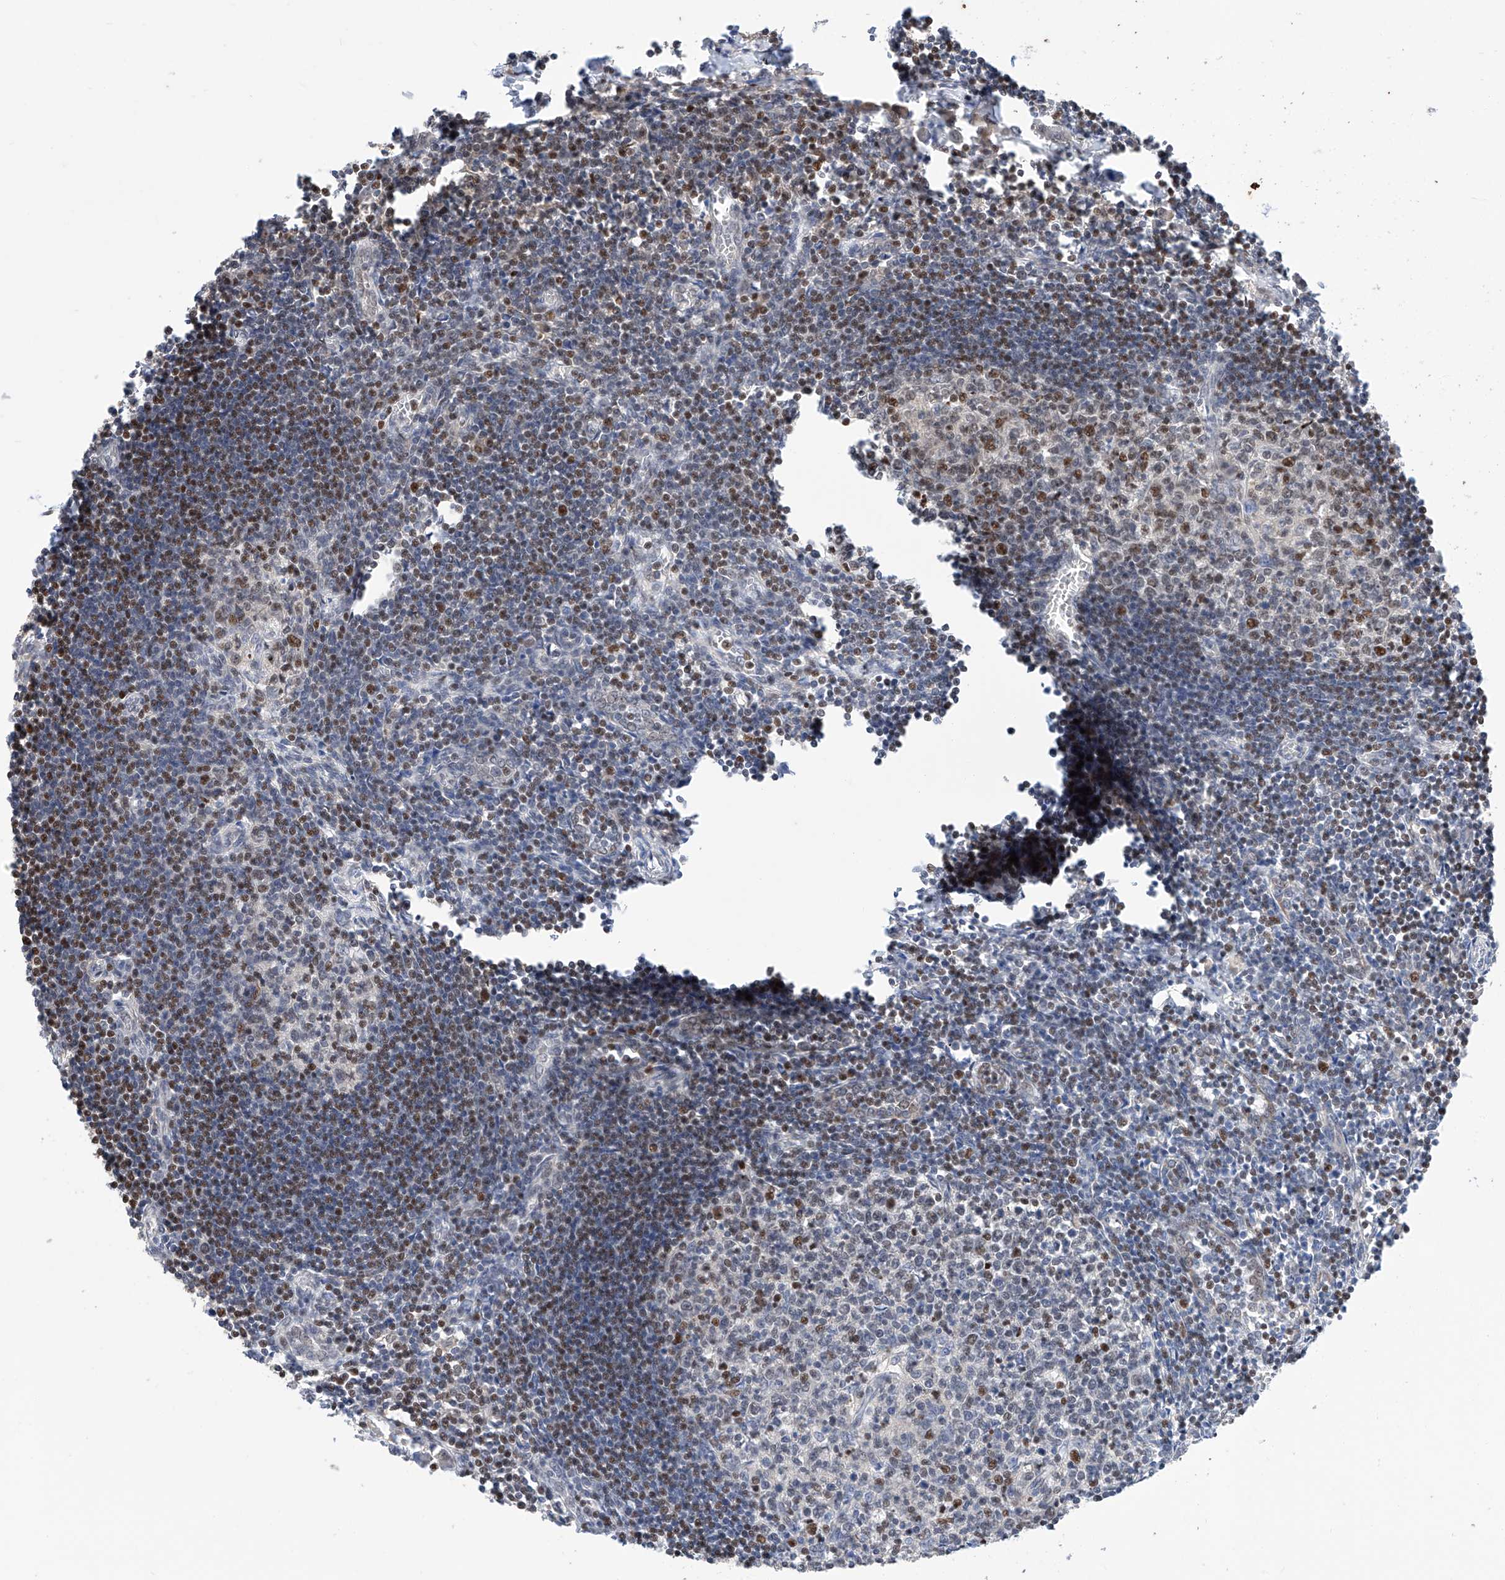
{"staining": {"intensity": "strong", "quantity": "25%-75%", "location": "nuclear"}, "tissue": "lymph node", "cell_type": "Germinal center cells", "image_type": "normal", "snomed": [{"axis": "morphology", "description": "Normal tissue, NOS"}, {"axis": "morphology", "description": "Malignant melanoma, Metastatic site"}, {"axis": "topography", "description": "Lymph node"}], "caption": "Immunohistochemistry of benign human lymph node demonstrates high levels of strong nuclear staining in approximately 25%-75% of germinal center cells.", "gene": "HDAC9", "patient": {"sex": "male", "age": 41}}